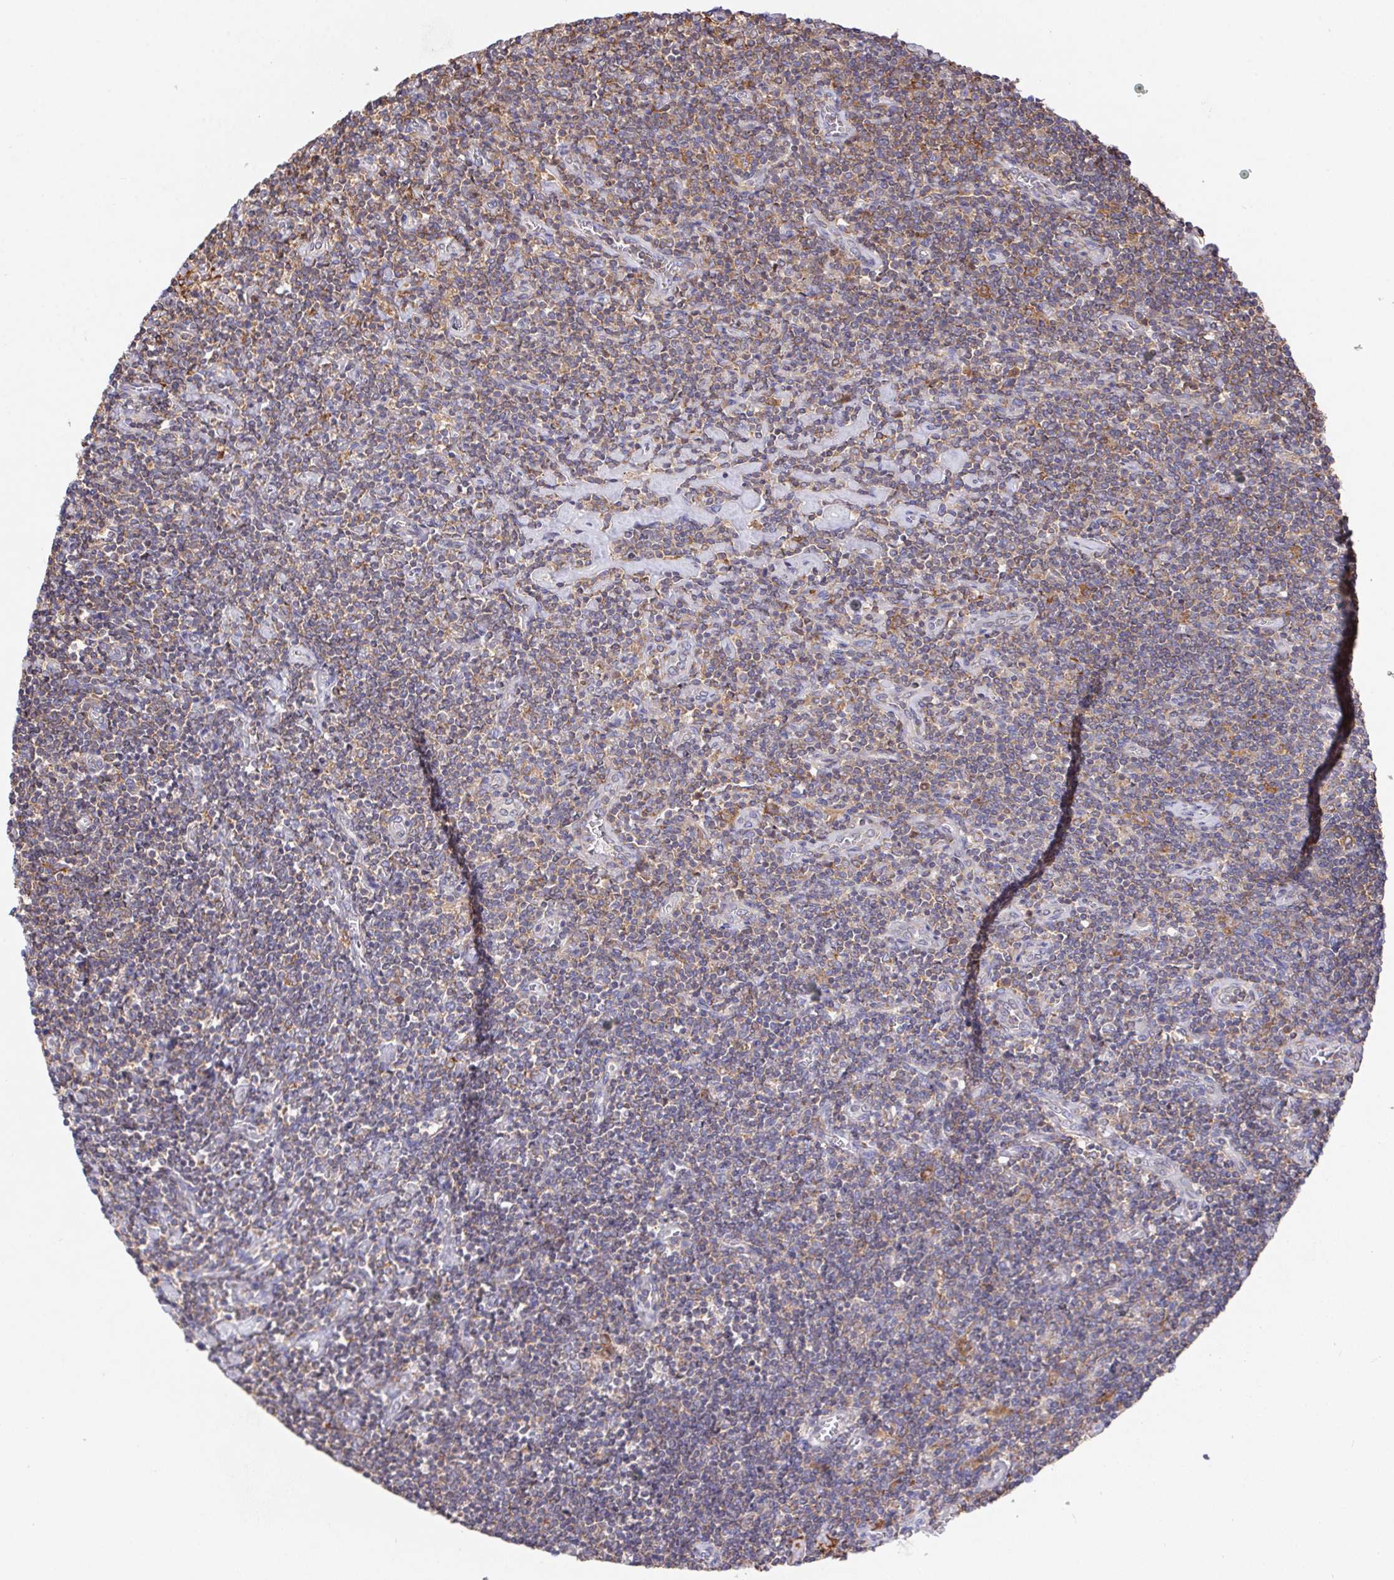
{"staining": {"intensity": "negative", "quantity": "none", "location": "none"}, "tissue": "lymphoma", "cell_type": "Tumor cells", "image_type": "cancer", "snomed": [{"axis": "morphology", "description": "Hodgkin's disease, NOS"}, {"axis": "topography", "description": "Lymph node"}], "caption": "Tumor cells are negative for brown protein staining in lymphoma.", "gene": "FAM241A", "patient": {"sex": "male", "age": 40}}